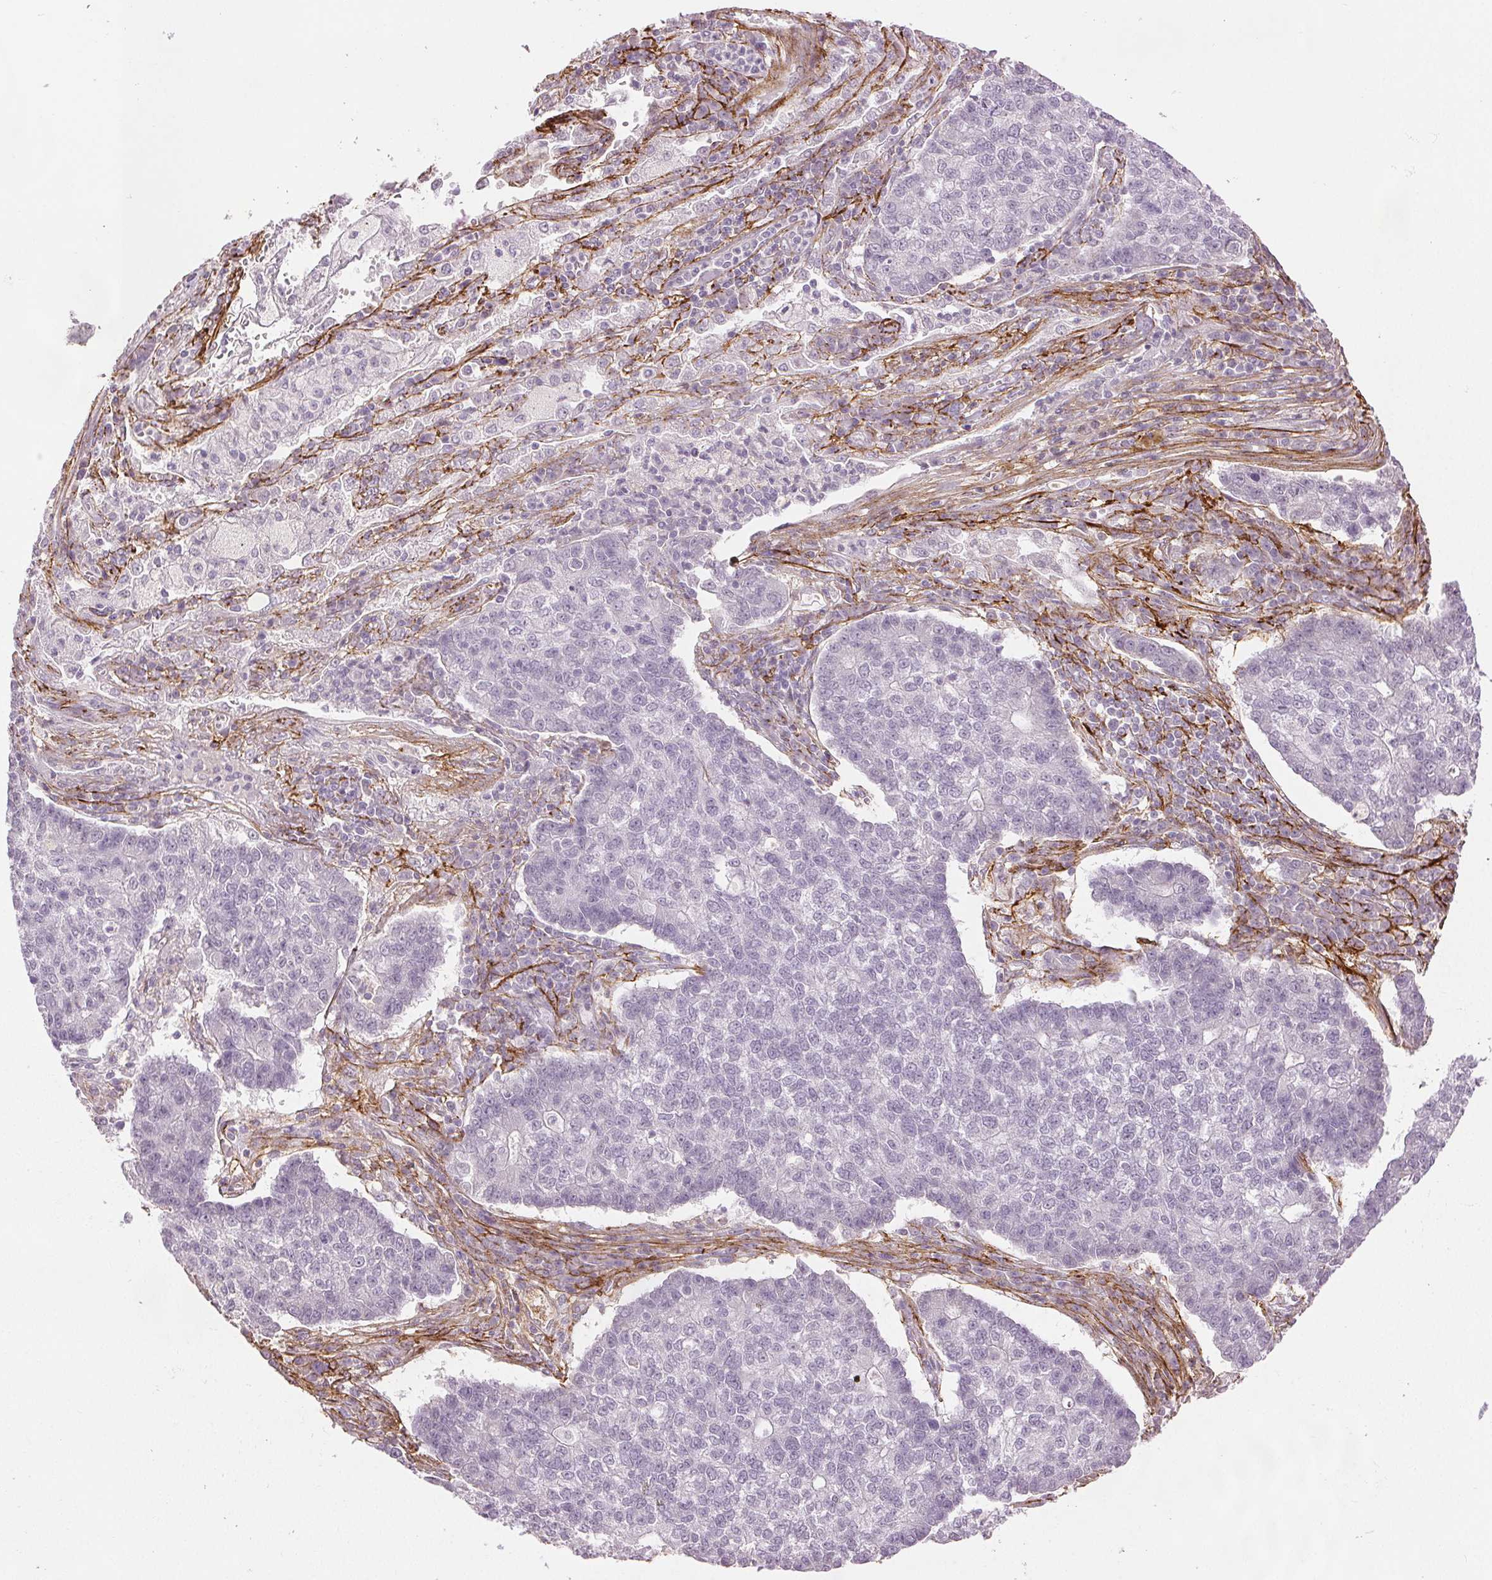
{"staining": {"intensity": "negative", "quantity": "none", "location": "none"}, "tissue": "lung cancer", "cell_type": "Tumor cells", "image_type": "cancer", "snomed": [{"axis": "morphology", "description": "Adenocarcinoma, NOS"}, {"axis": "topography", "description": "Lung"}], "caption": "Tumor cells are negative for protein expression in human adenocarcinoma (lung). (Immunohistochemistry (ihc), brightfield microscopy, high magnification).", "gene": "FBN1", "patient": {"sex": "male", "age": 57}}